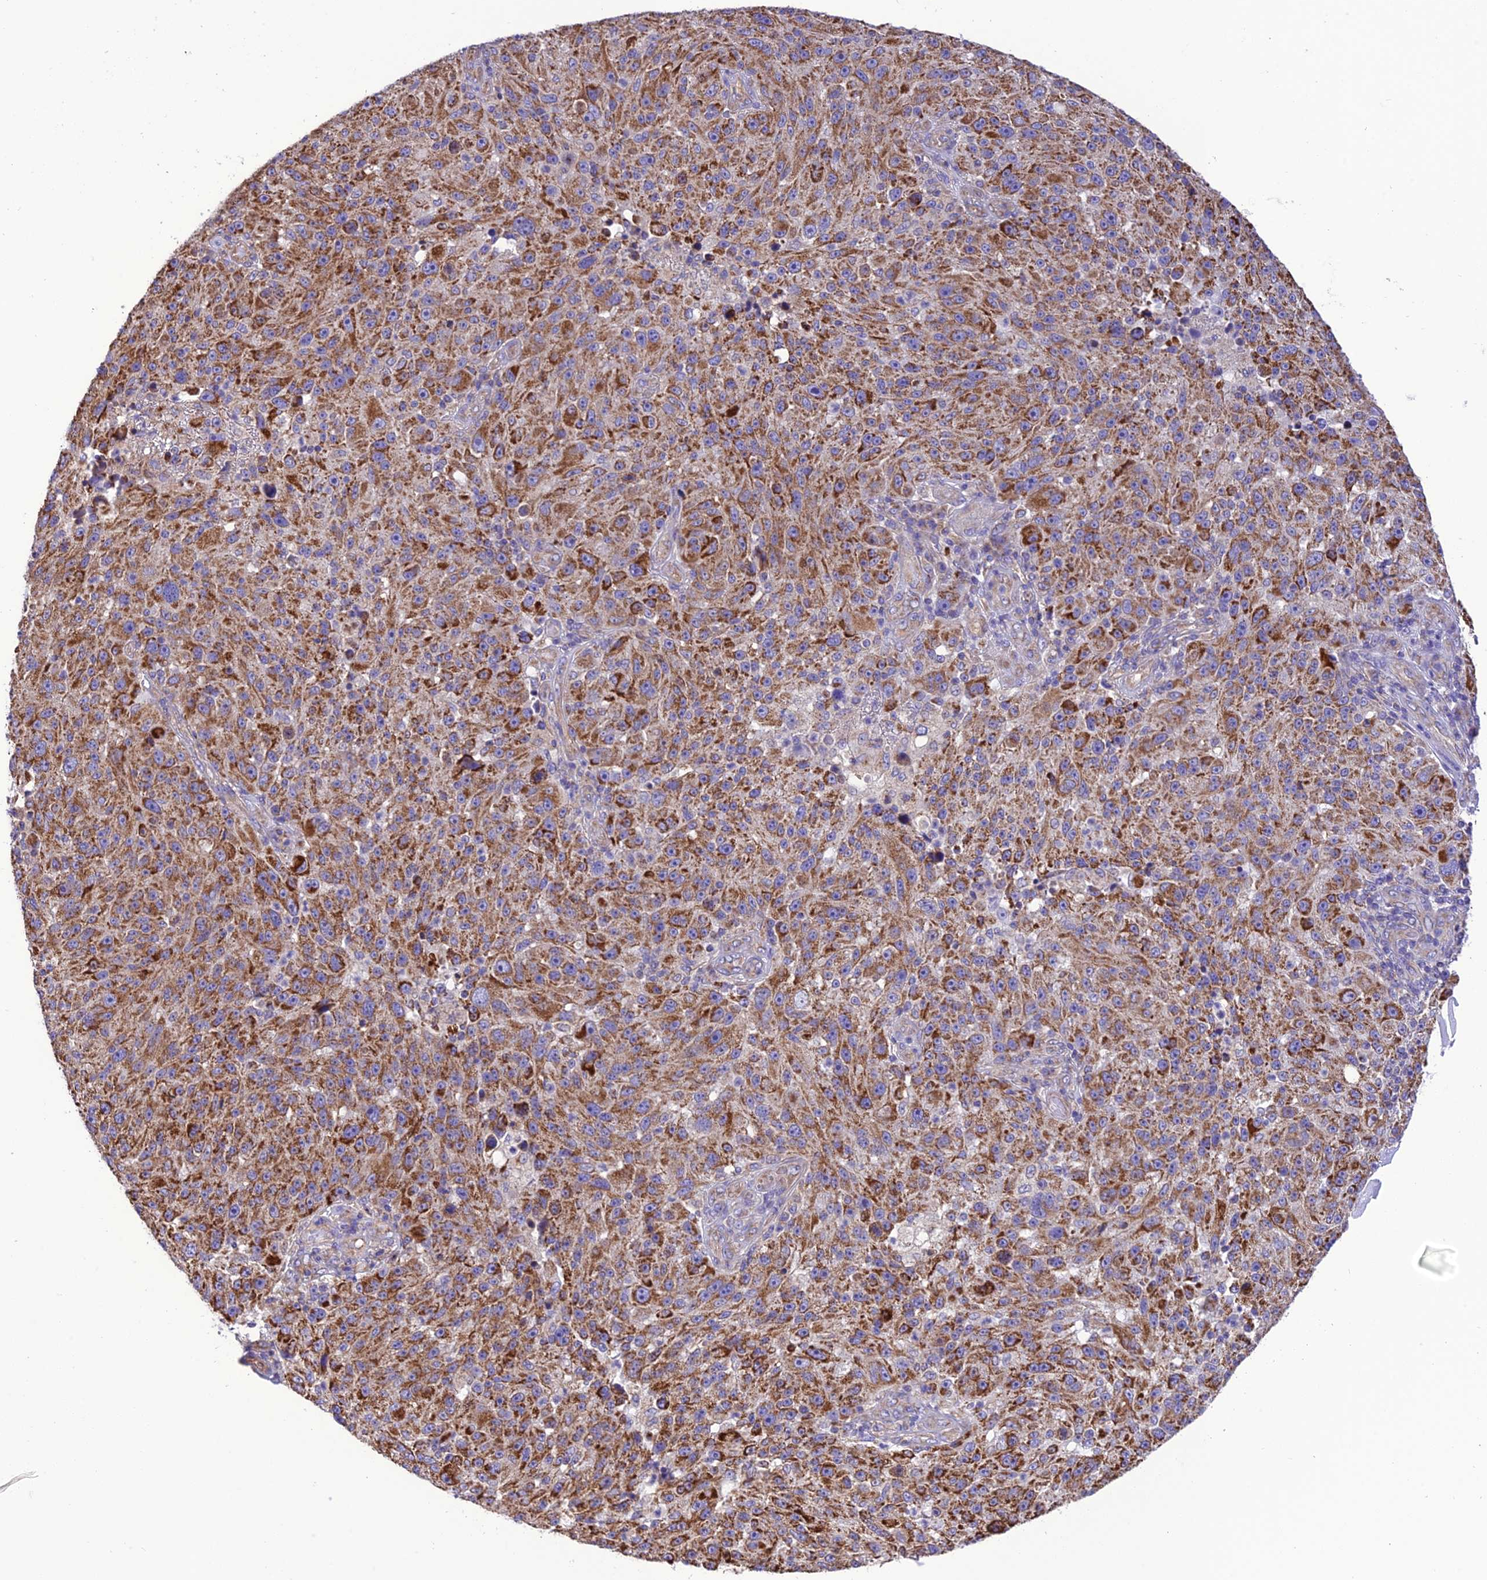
{"staining": {"intensity": "moderate", "quantity": ">75%", "location": "cytoplasmic/membranous"}, "tissue": "melanoma", "cell_type": "Tumor cells", "image_type": "cancer", "snomed": [{"axis": "morphology", "description": "Malignant melanoma, NOS"}, {"axis": "topography", "description": "Skin"}], "caption": "Moderate cytoplasmic/membranous protein positivity is appreciated in about >75% of tumor cells in melanoma. The protein of interest is stained brown, and the nuclei are stained in blue (DAB (3,3'-diaminobenzidine) IHC with brightfield microscopy, high magnification).", "gene": "MAP3K12", "patient": {"sex": "male", "age": 53}}